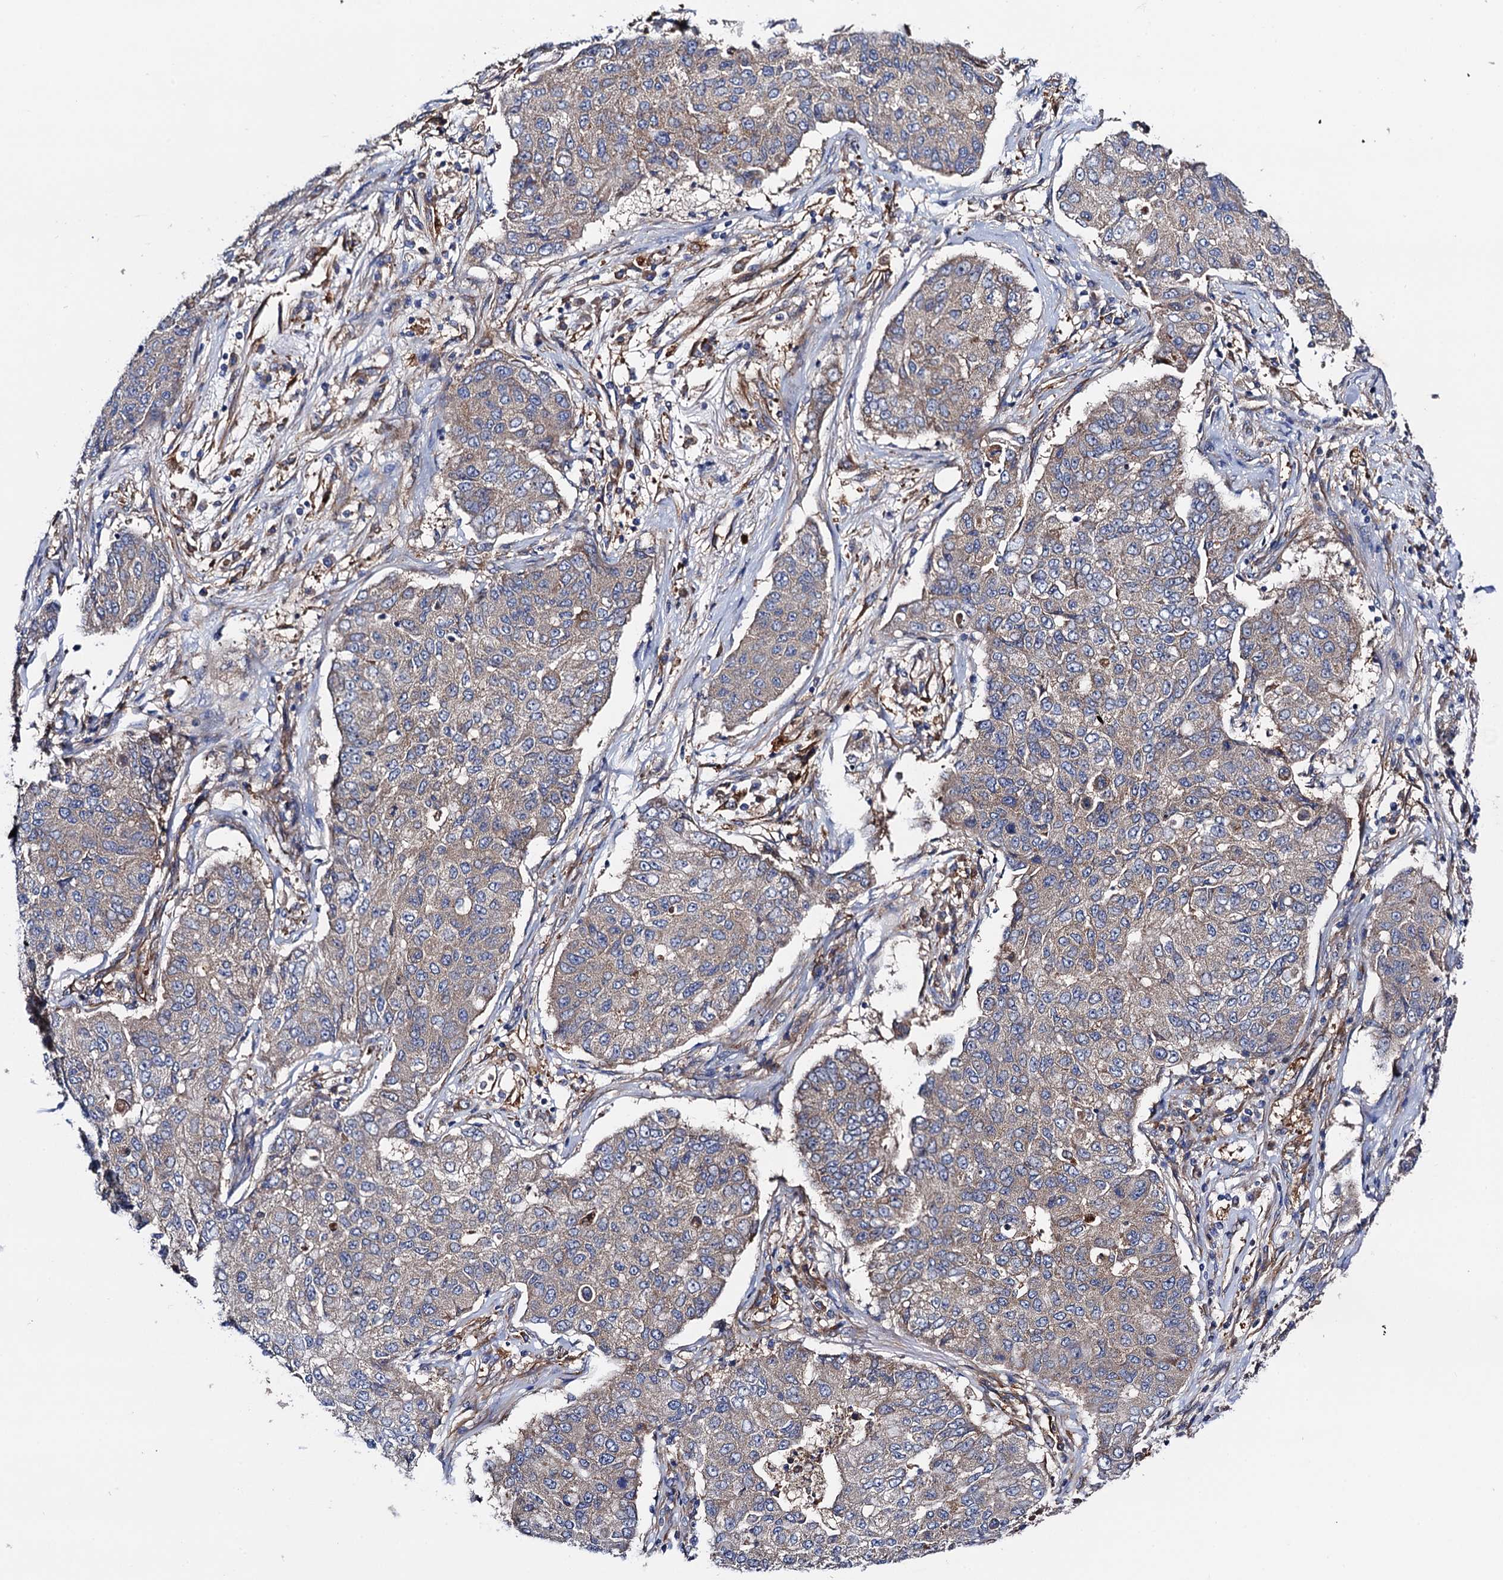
{"staining": {"intensity": "weak", "quantity": "25%-75%", "location": "cytoplasmic/membranous"}, "tissue": "lung cancer", "cell_type": "Tumor cells", "image_type": "cancer", "snomed": [{"axis": "morphology", "description": "Squamous cell carcinoma, NOS"}, {"axis": "topography", "description": "Lung"}], "caption": "The photomicrograph reveals immunohistochemical staining of lung squamous cell carcinoma. There is weak cytoplasmic/membranous staining is present in about 25%-75% of tumor cells.", "gene": "MRPL48", "patient": {"sex": "male", "age": 74}}